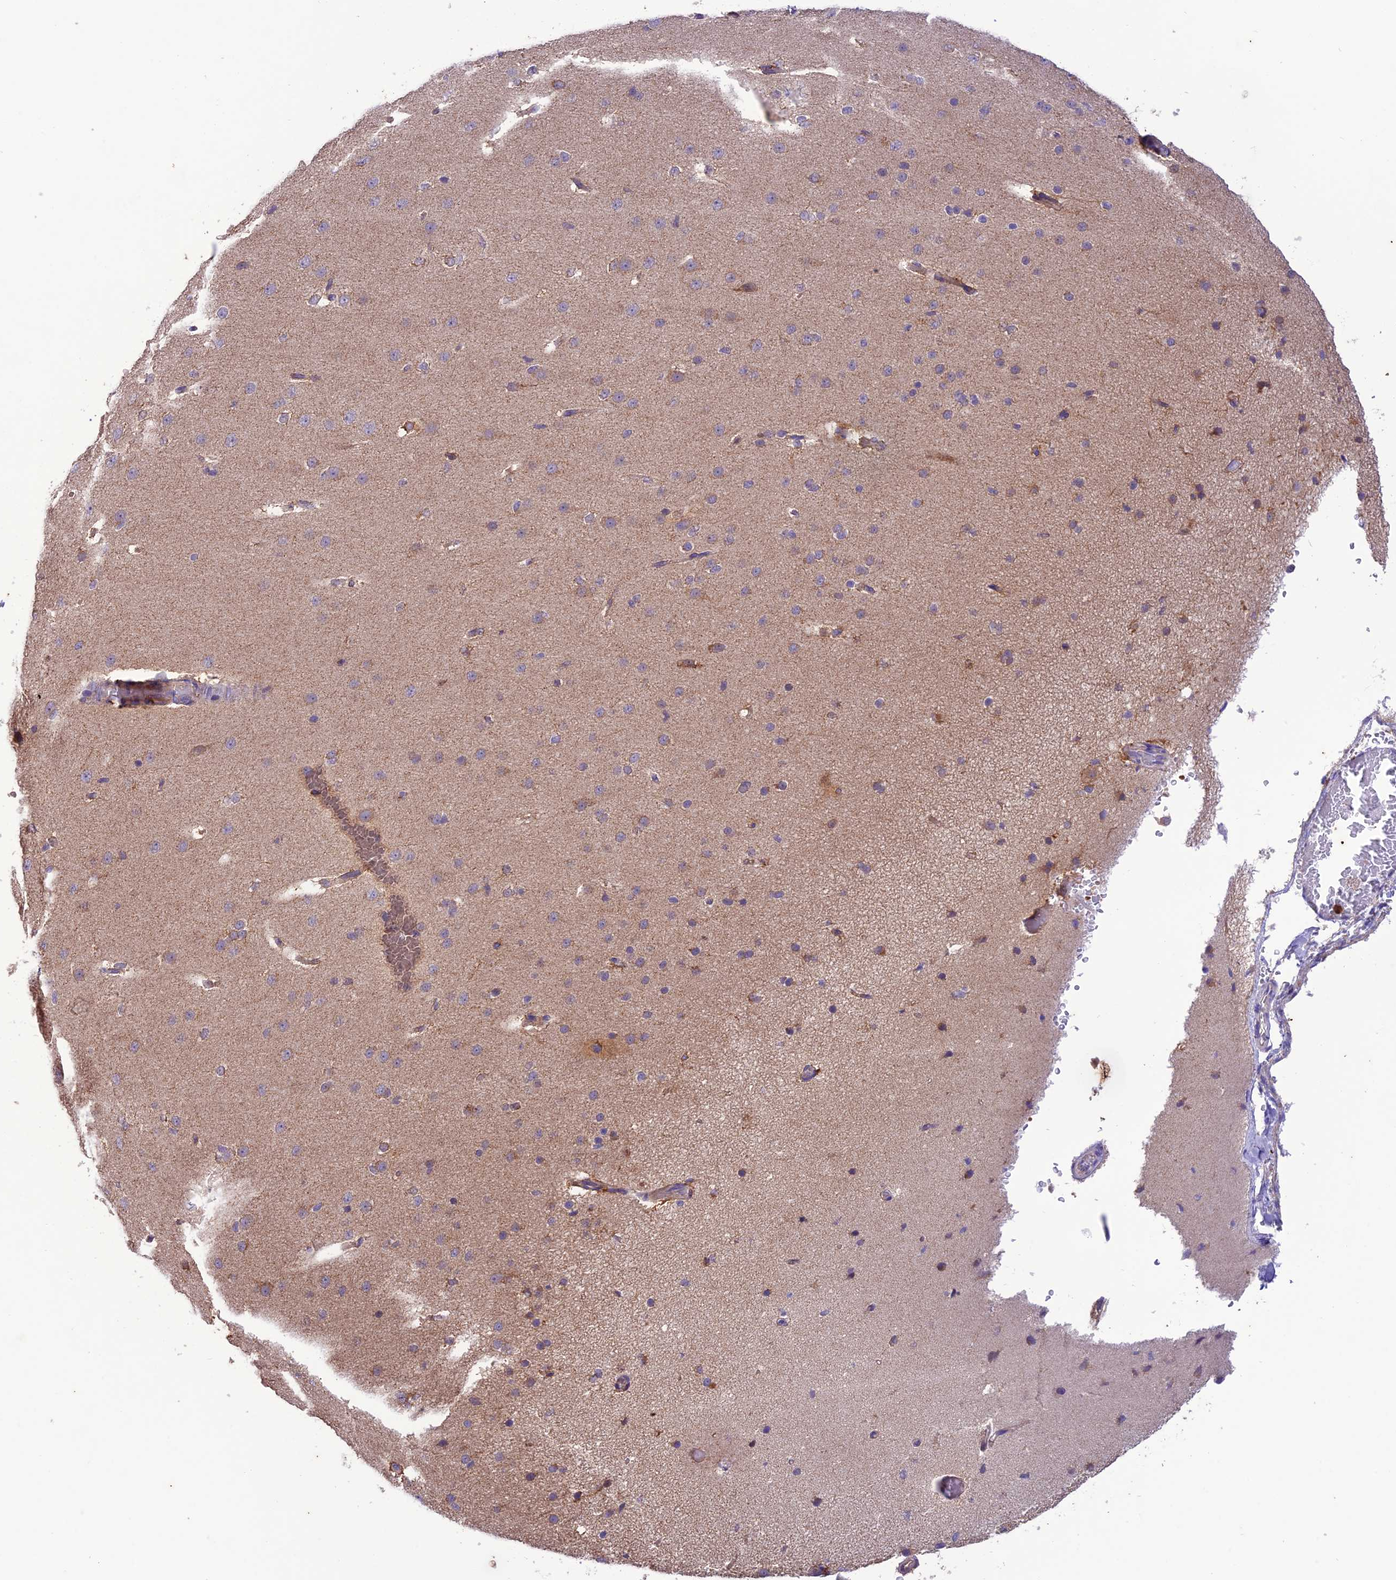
{"staining": {"intensity": "moderate", "quantity": ">75%", "location": "cytoplasmic/membranous"}, "tissue": "cerebral cortex", "cell_type": "Endothelial cells", "image_type": "normal", "snomed": [{"axis": "morphology", "description": "Normal tissue, NOS"}, {"axis": "morphology", "description": "Developmental malformation"}, {"axis": "topography", "description": "Cerebral cortex"}], "caption": "IHC (DAB (3,3'-diaminobenzidine)) staining of benign cerebral cortex exhibits moderate cytoplasmic/membranous protein staining in about >75% of endothelial cells.", "gene": "NDUFAF1", "patient": {"sex": "female", "age": 30}}